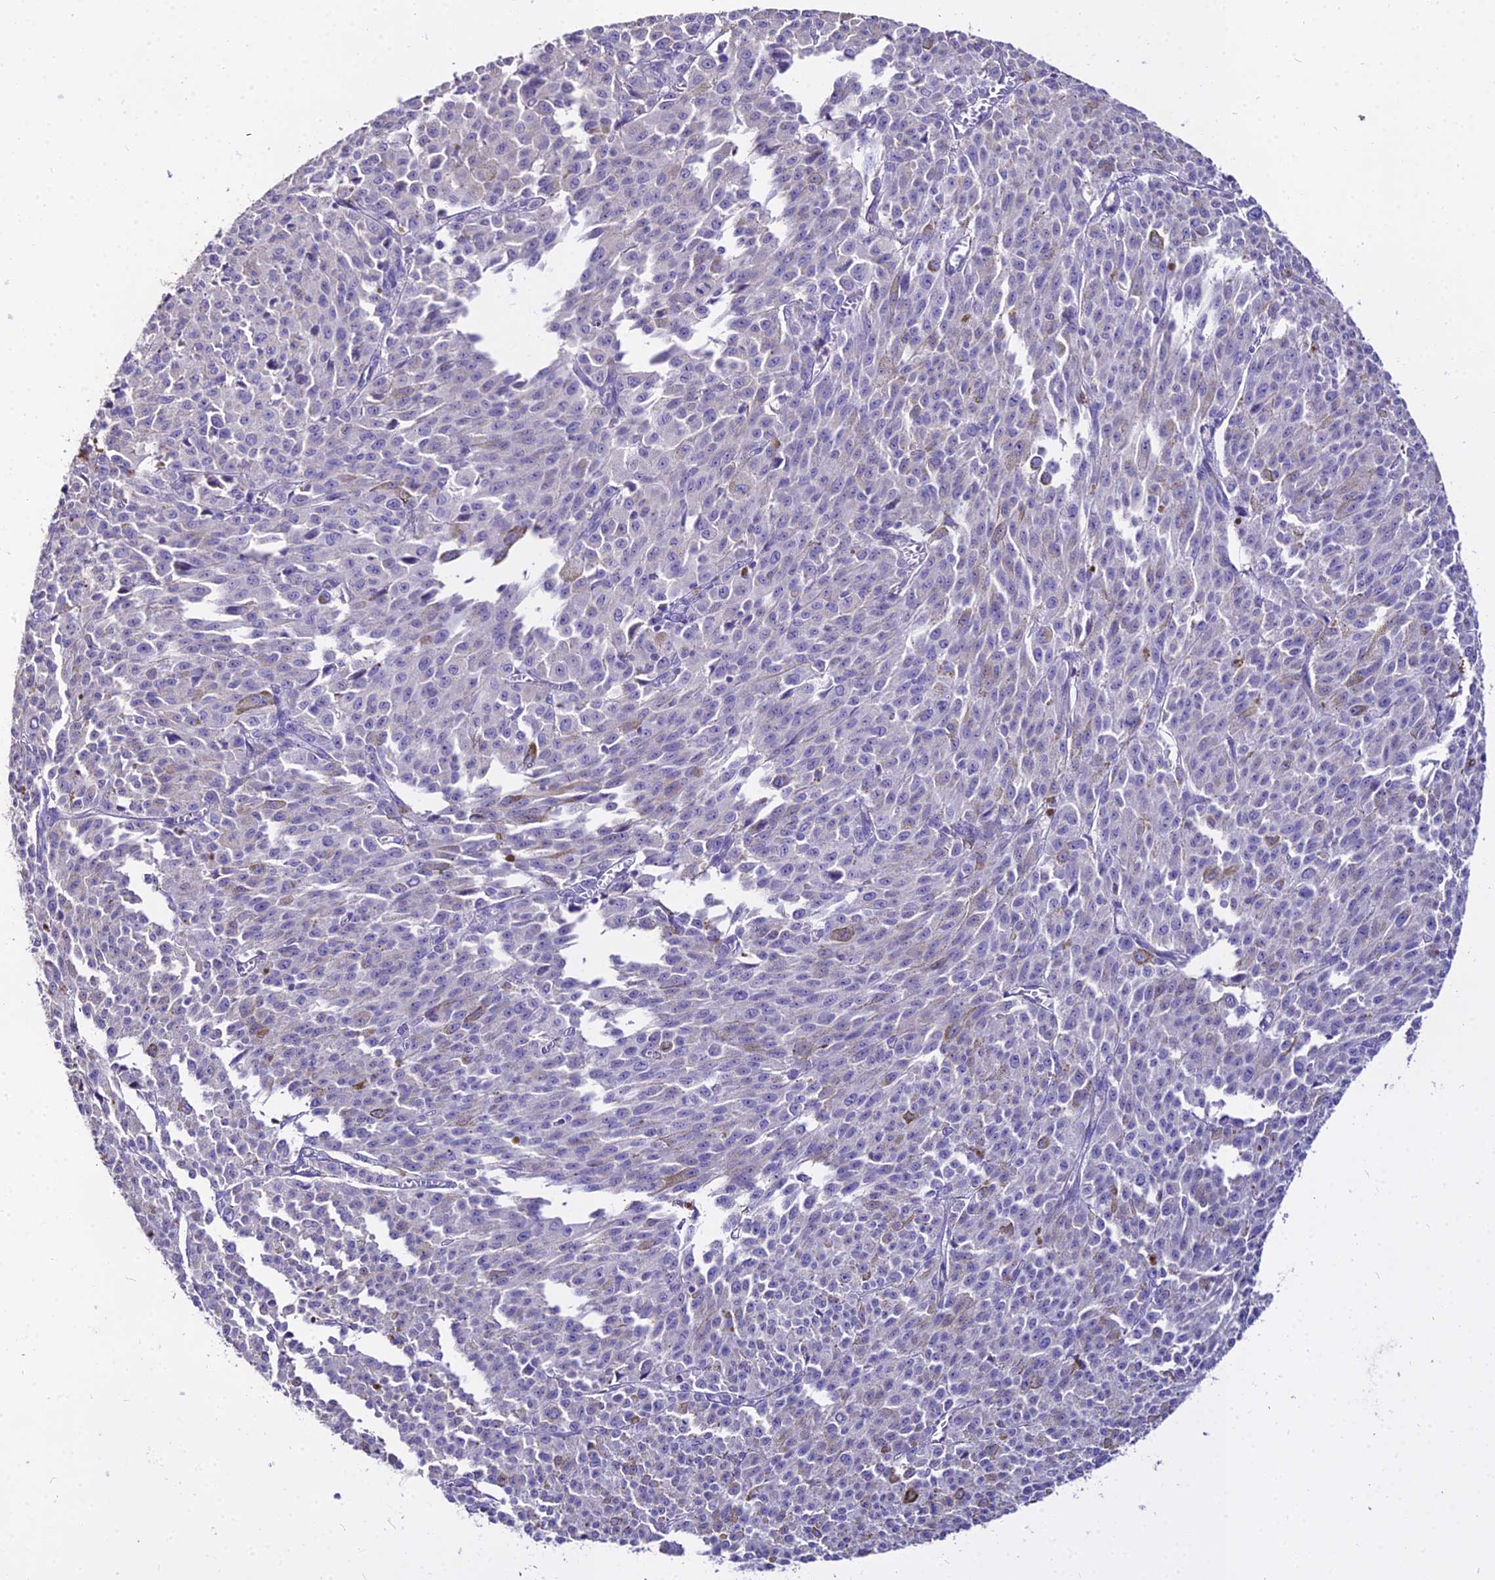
{"staining": {"intensity": "negative", "quantity": "none", "location": "none"}, "tissue": "melanoma", "cell_type": "Tumor cells", "image_type": "cancer", "snomed": [{"axis": "morphology", "description": "Malignant melanoma, NOS"}, {"axis": "topography", "description": "Skin"}], "caption": "A histopathology image of malignant melanoma stained for a protein demonstrates no brown staining in tumor cells. (Brightfield microscopy of DAB immunohistochemistry at high magnification).", "gene": "GLYAT", "patient": {"sex": "female", "age": 52}}